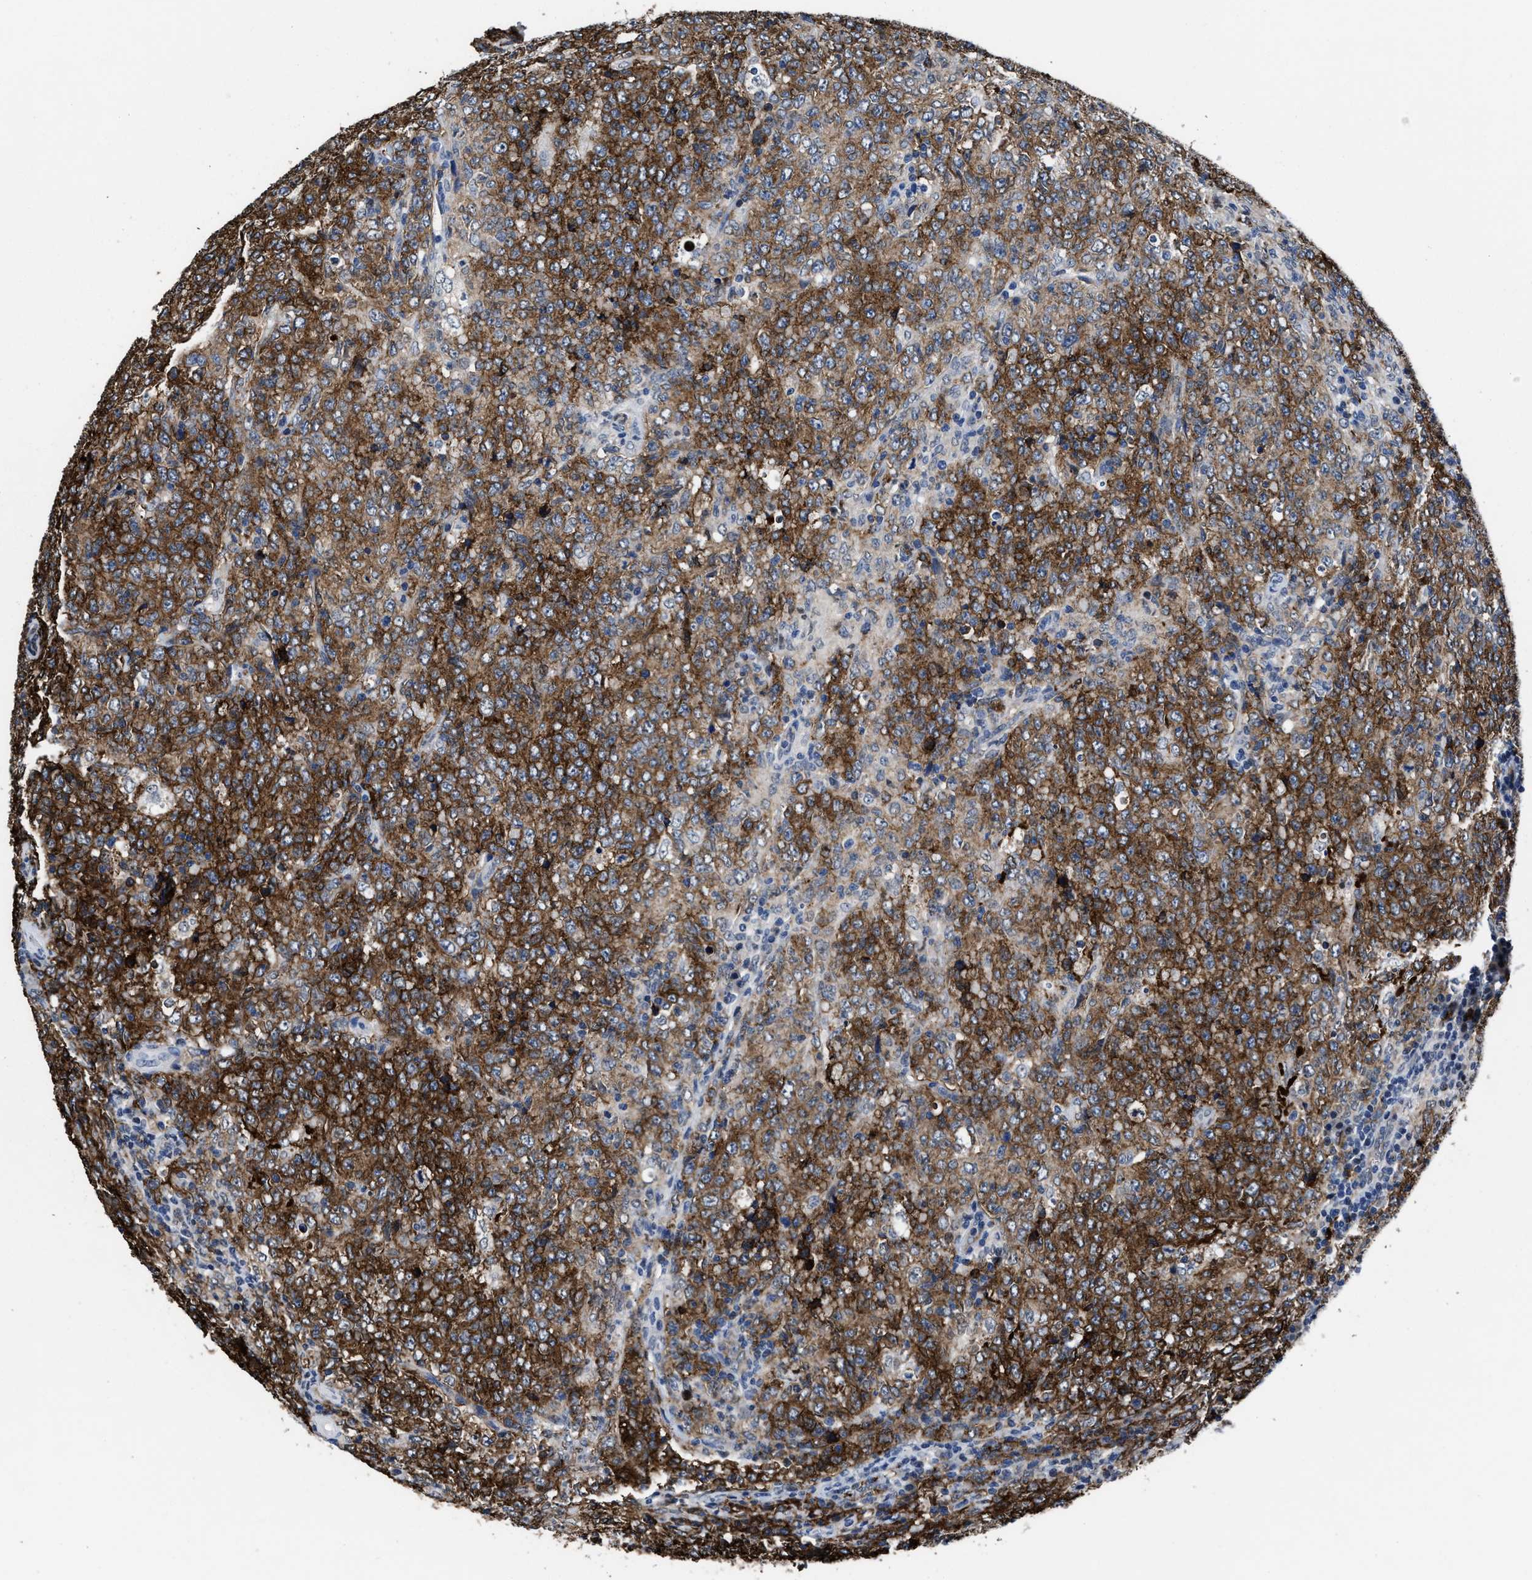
{"staining": {"intensity": "strong", "quantity": ">75%", "location": "cytoplasmic/membranous"}, "tissue": "lymphoma", "cell_type": "Tumor cells", "image_type": "cancer", "snomed": [{"axis": "morphology", "description": "Malignant lymphoma, non-Hodgkin's type, High grade"}, {"axis": "topography", "description": "Tonsil"}], "caption": "Immunohistochemistry micrograph of high-grade malignant lymphoma, non-Hodgkin's type stained for a protein (brown), which demonstrates high levels of strong cytoplasmic/membranous staining in about >75% of tumor cells.", "gene": "MARCKSL1", "patient": {"sex": "female", "age": 36}}